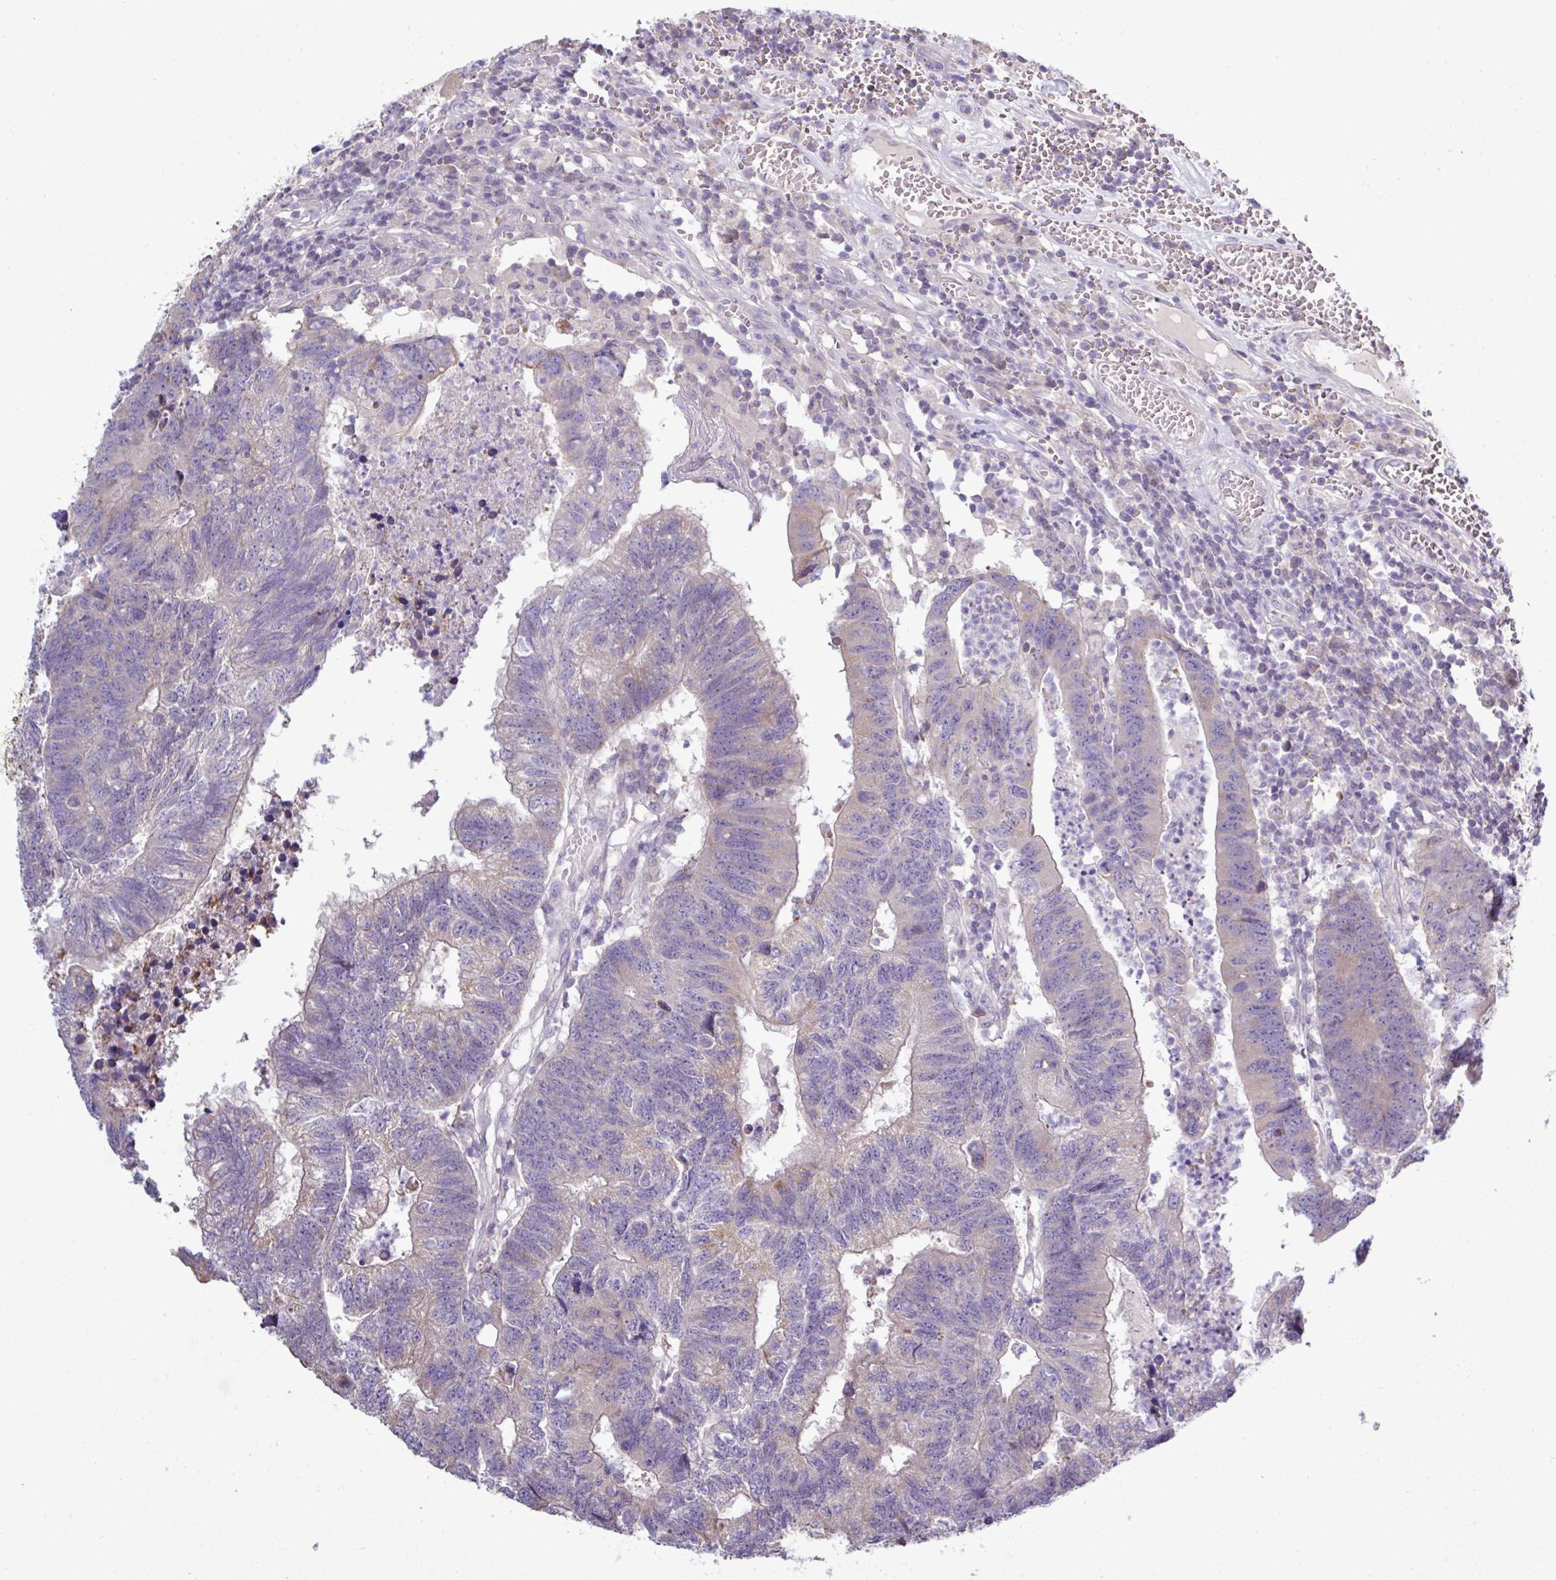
{"staining": {"intensity": "weak", "quantity": "<25%", "location": "cytoplasmic/membranous"}, "tissue": "colorectal cancer", "cell_type": "Tumor cells", "image_type": "cancer", "snomed": [{"axis": "morphology", "description": "Adenocarcinoma, NOS"}, {"axis": "topography", "description": "Colon"}], "caption": "This image is of colorectal cancer (adenocarcinoma) stained with IHC to label a protein in brown with the nuclei are counter-stained blue. There is no positivity in tumor cells.", "gene": "AGAP5", "patient": {"sex": "female", "age": 48}}